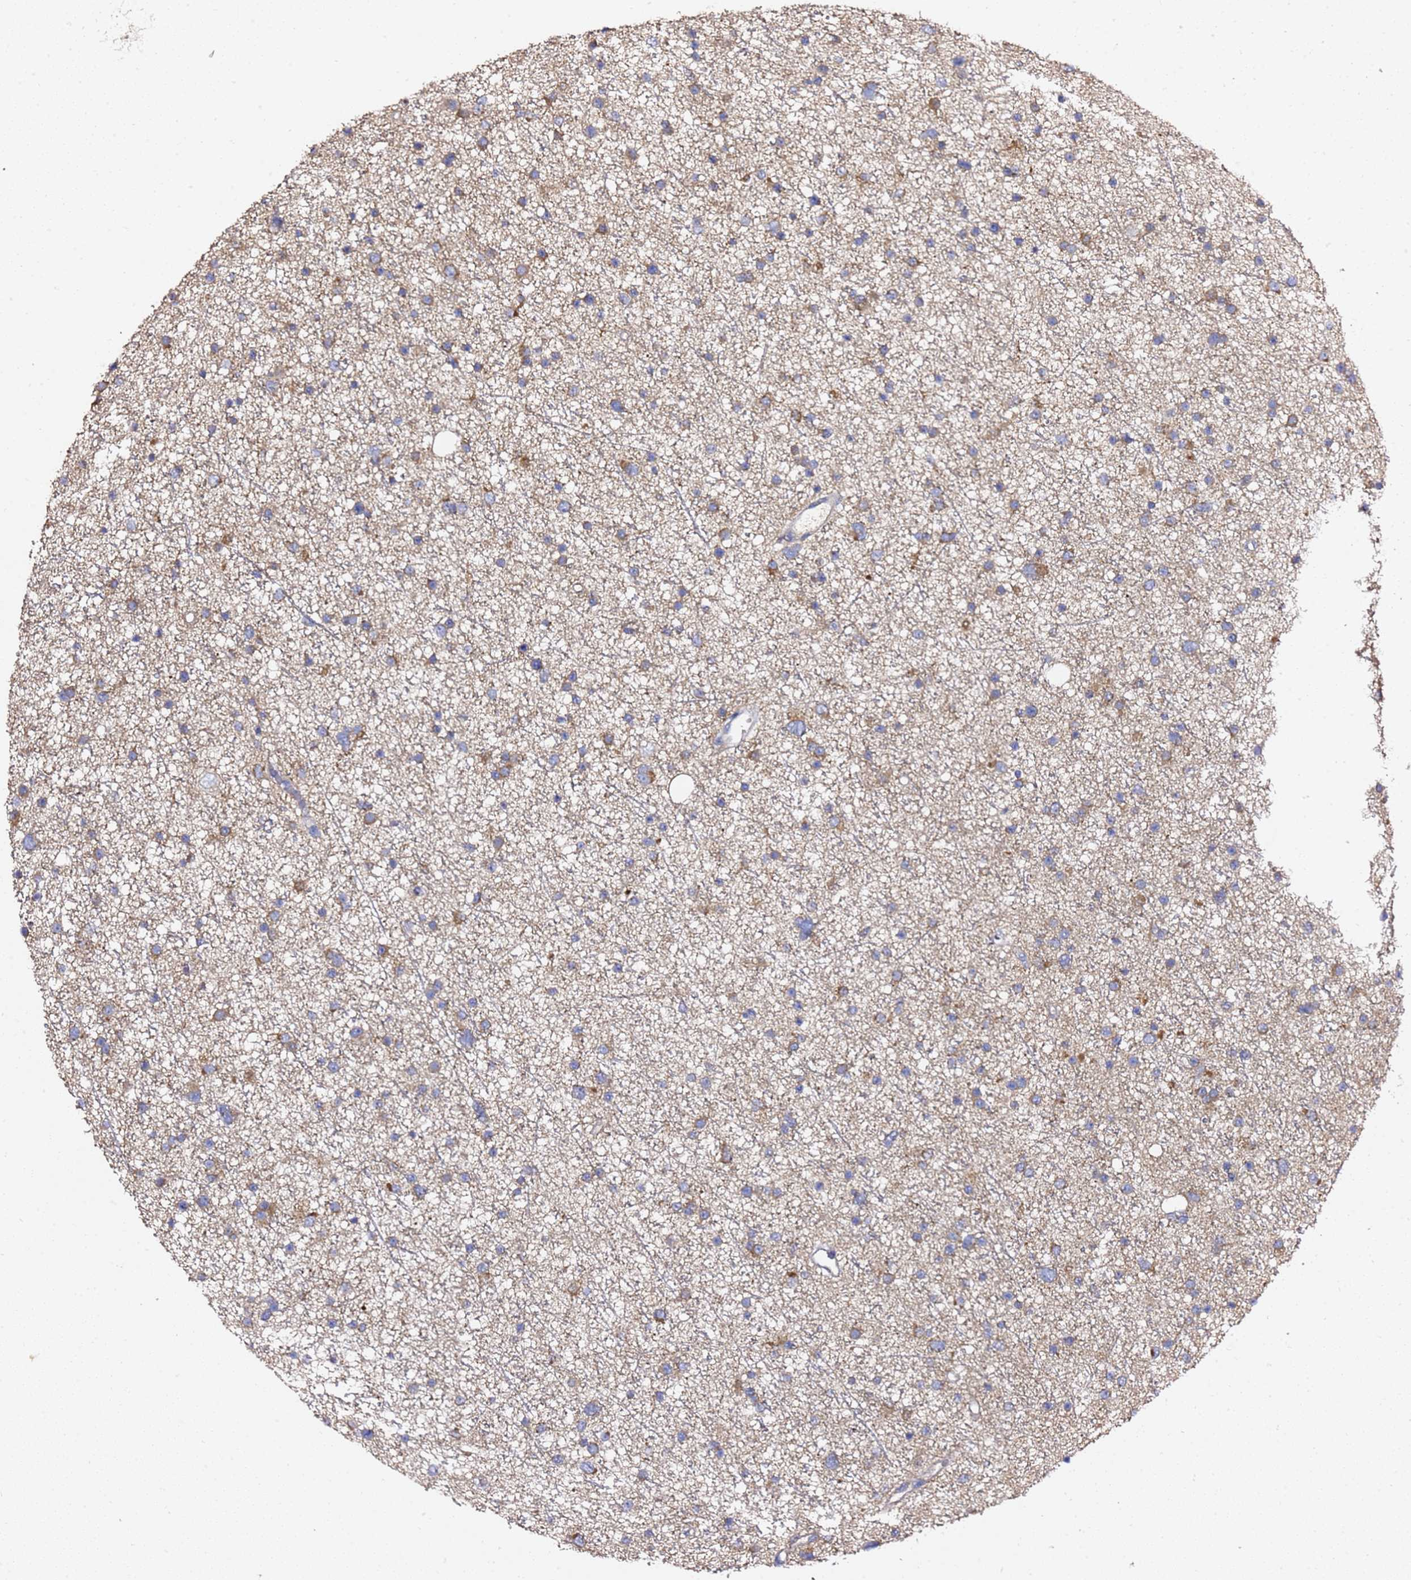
{"staining": {"intensity": "moderate", "quantity": ">75%", "location": "cytoplasmic/membranous"}, "tissue": "glioma", "cell_type": "Tumor cells", "image_type": "cancer", "snomed": [{"axis": "morphology", "description": "Glioma, malignant, Low grade"}, {"axis": "topography", "description": "Cerebral cortex"}], "caption": "Moderate cytoplasmic/membranous staining is present in about >75% of tumor cells in low-grade glioma (malignant).", "gene": "C19orf12", "patient": {"sex": "female", "age": 39}}